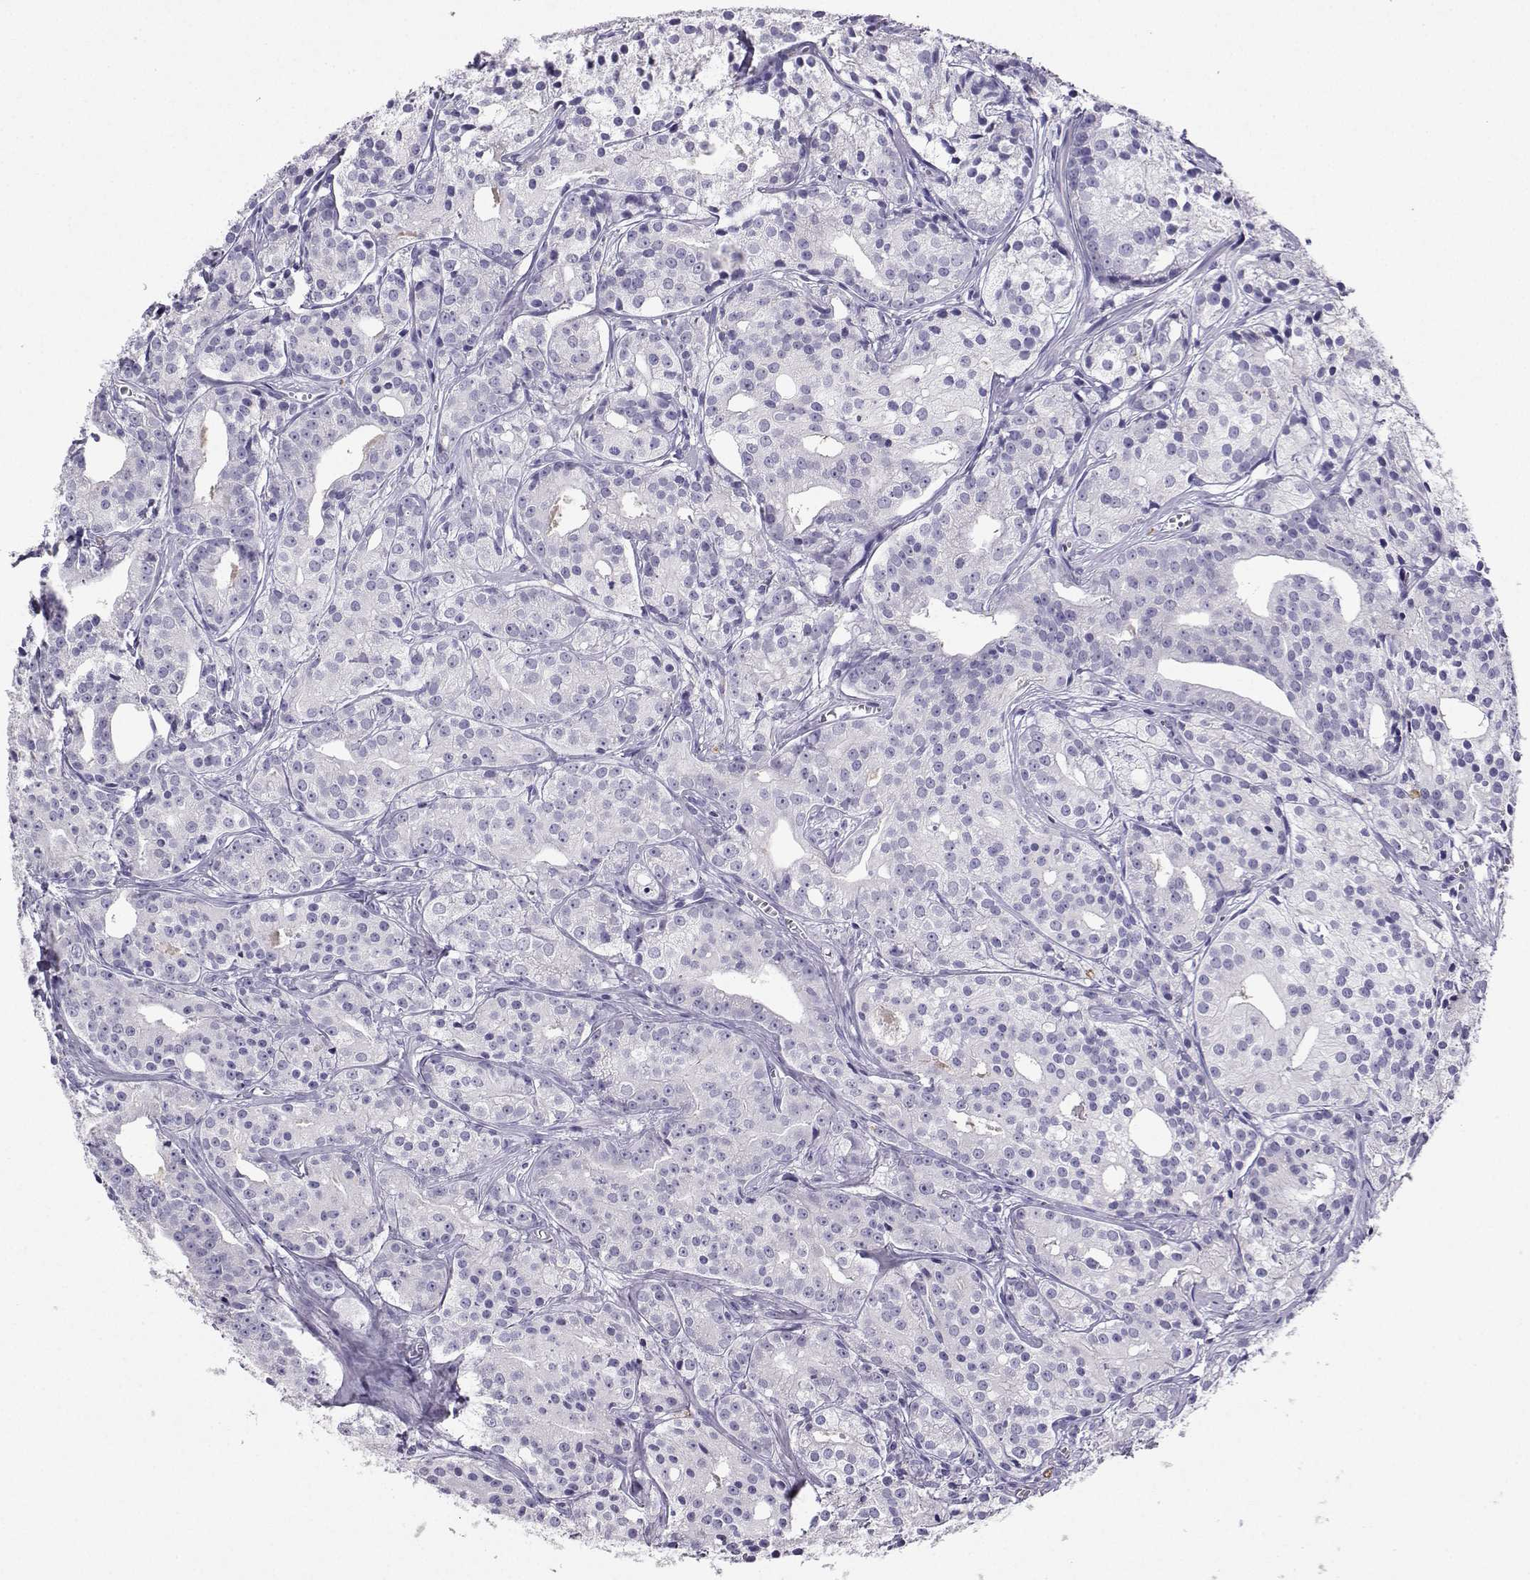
{"staining": {"intensity": "negative", "quantity": "none", "location": "none"}, "tissue": "prostate cancer", "cell_type": "Tumor cells", "image_type": "cancer", "snomed": [{"axis": "morphology", "description": "Adenocarcinoma, Medium grade"}, {"axis": "topography", "description": "Prostate"}], "caption": "Protein analysis of prostate medium-grade adenocarcinoma demonstrates no significant positivity in tumor cells.", "gene": "GRIK4", "patient": {"sex": "male", "age": 74}}